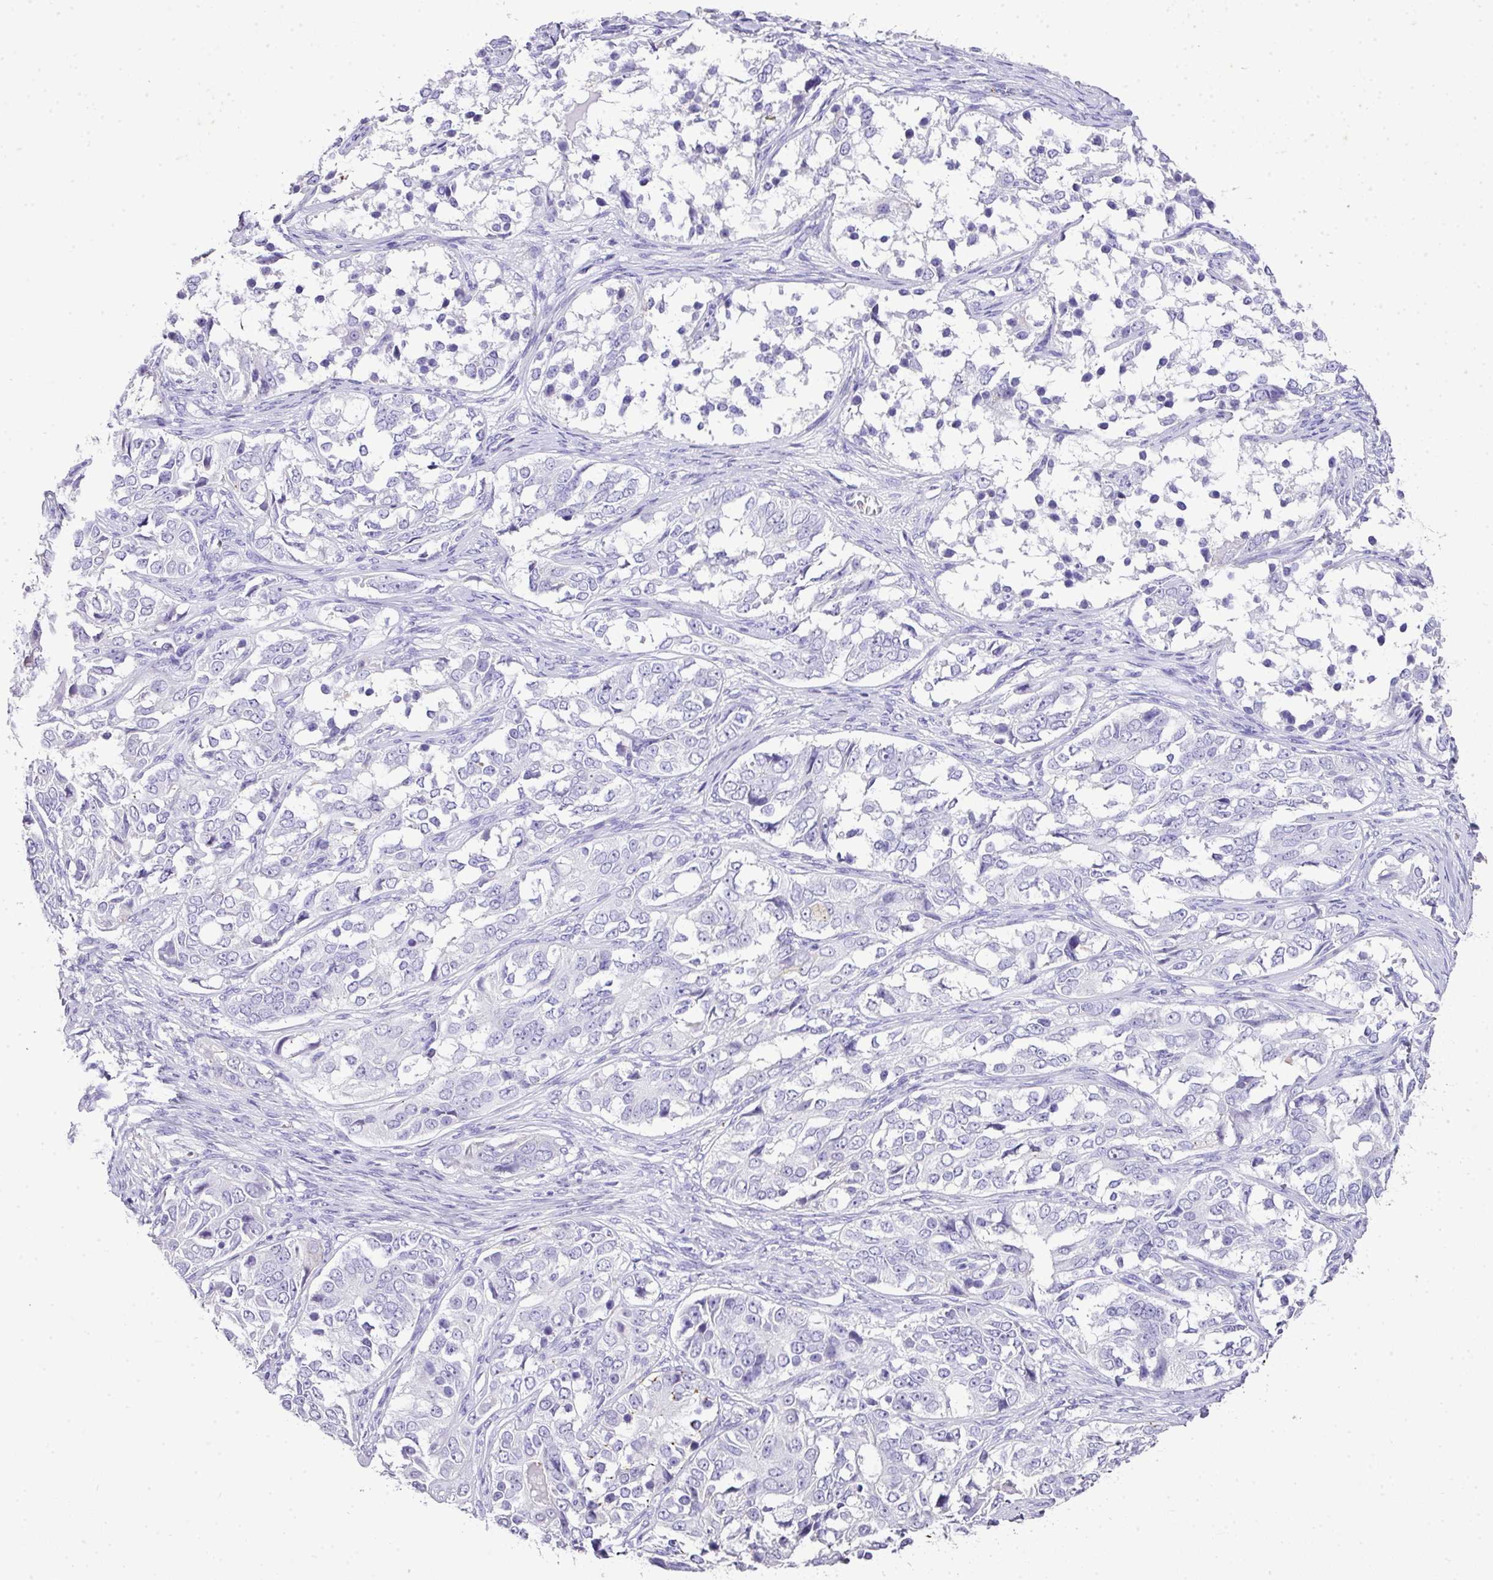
{"staining": {"intensity": "negative", "quantity": "none", "location": "none"}, "tissue": "ovarian cancer", "cell_type": "Tumor cells", "image_type": "cancer", "snomed": [{"axis": "morphology", "description": "Carcinoma, endometroid"}, {"axis": "topography", "description": "Ovary"}], "caption": "A high-resolution photomicrograph shows immunohistochemistry (IHC) staining of ovarian cancer (endometroid carcinoma), which shows no significant expression in tumor cells.", "gene": "KCNJ11", "patient": {"sex": "female", "age": 51}}